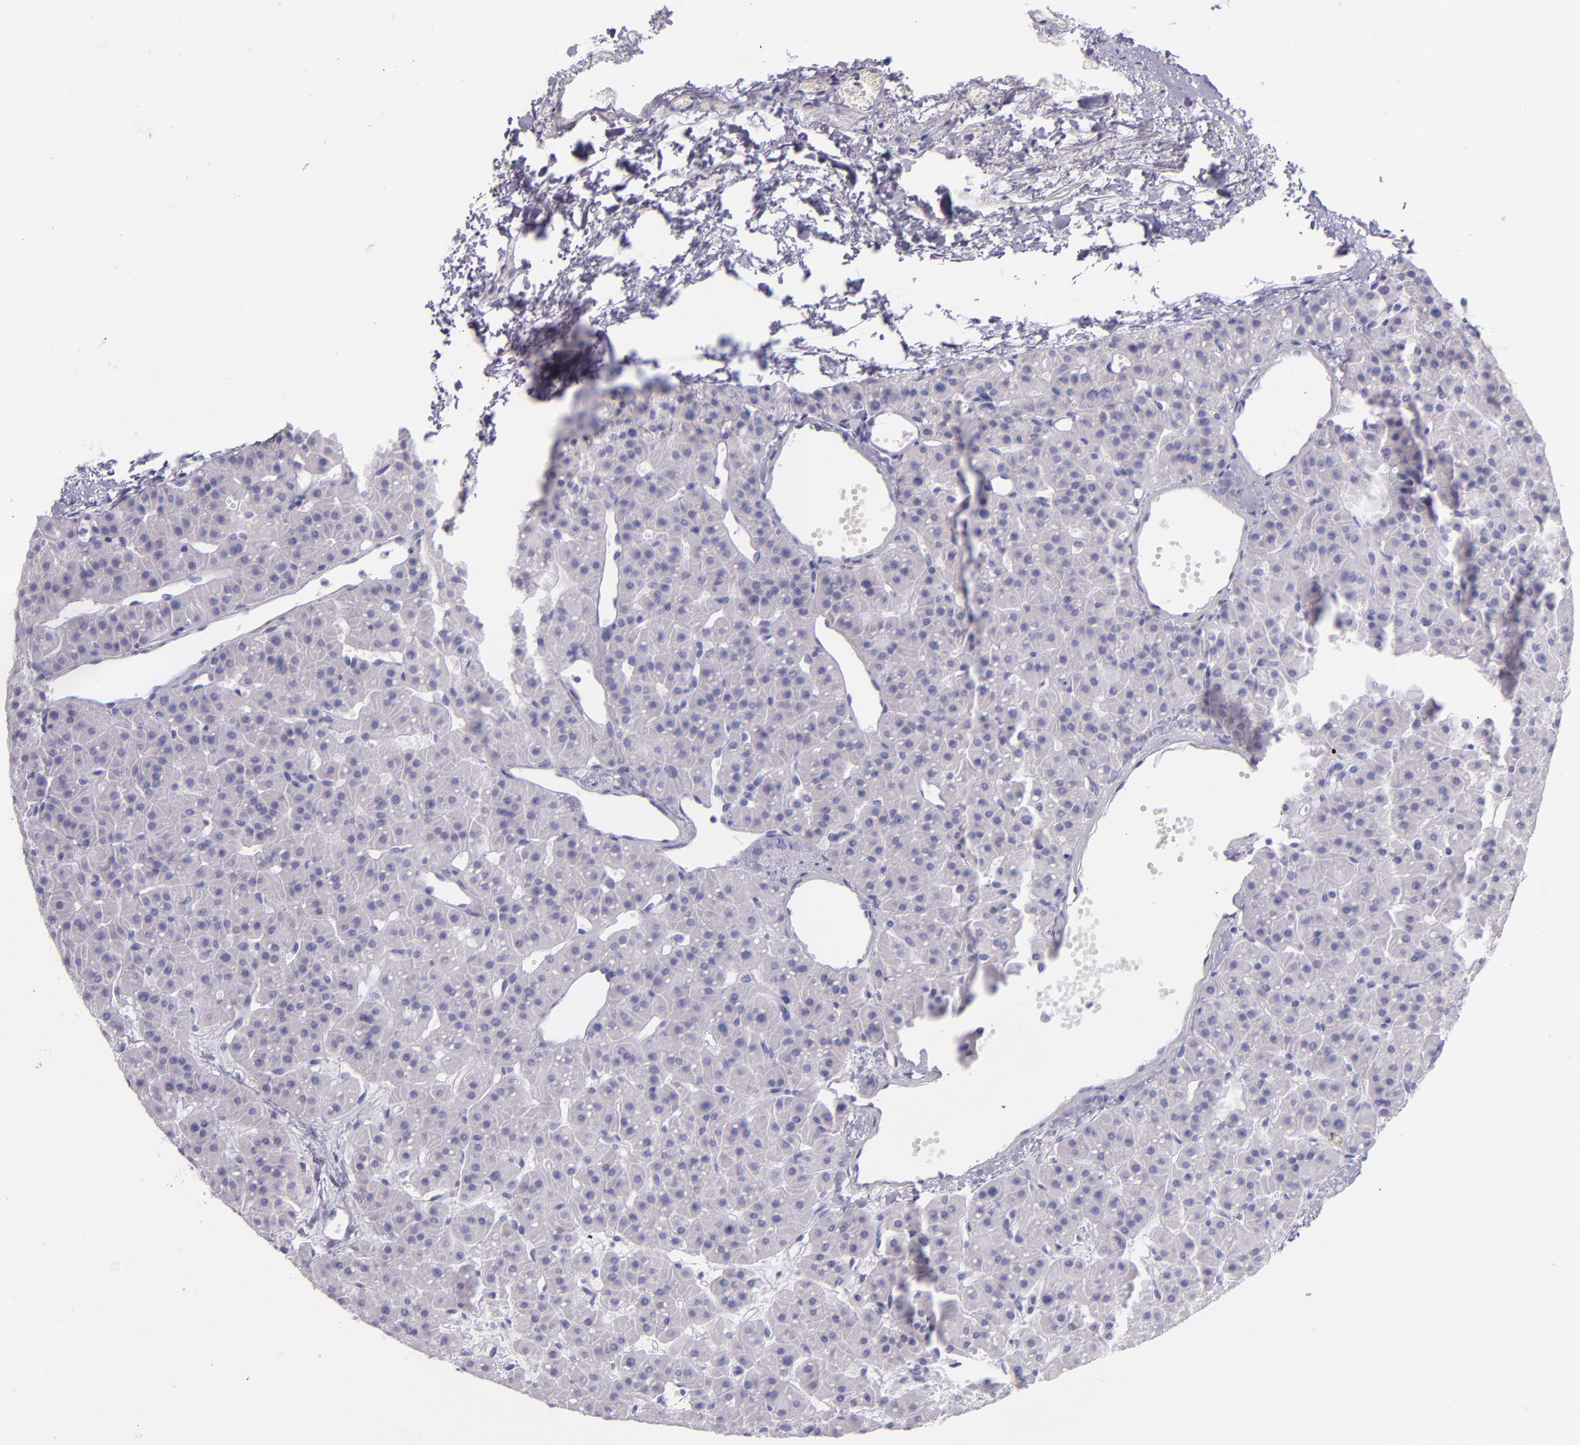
{"staining": {"intensity": "negative", "quantity": "none", "location": "none"}, "tissue": "parathyroid gland", "cell_type": "Glandular cells", "image_type": "normal", "snomed": [{"axis": "morphology", "description": "Normal tissue, NOS"}, {"axis": "topography", "description": "Parathyroid gland"}], "caption": "DAB immunohistochemical staining of benign human parathyroid gland reveals no significant positivity in glandular cells. (DAB IHC with hematoxylin counter stain).", "gene": "SFTPB", "patient": {"sex": "female", "age": 76}}